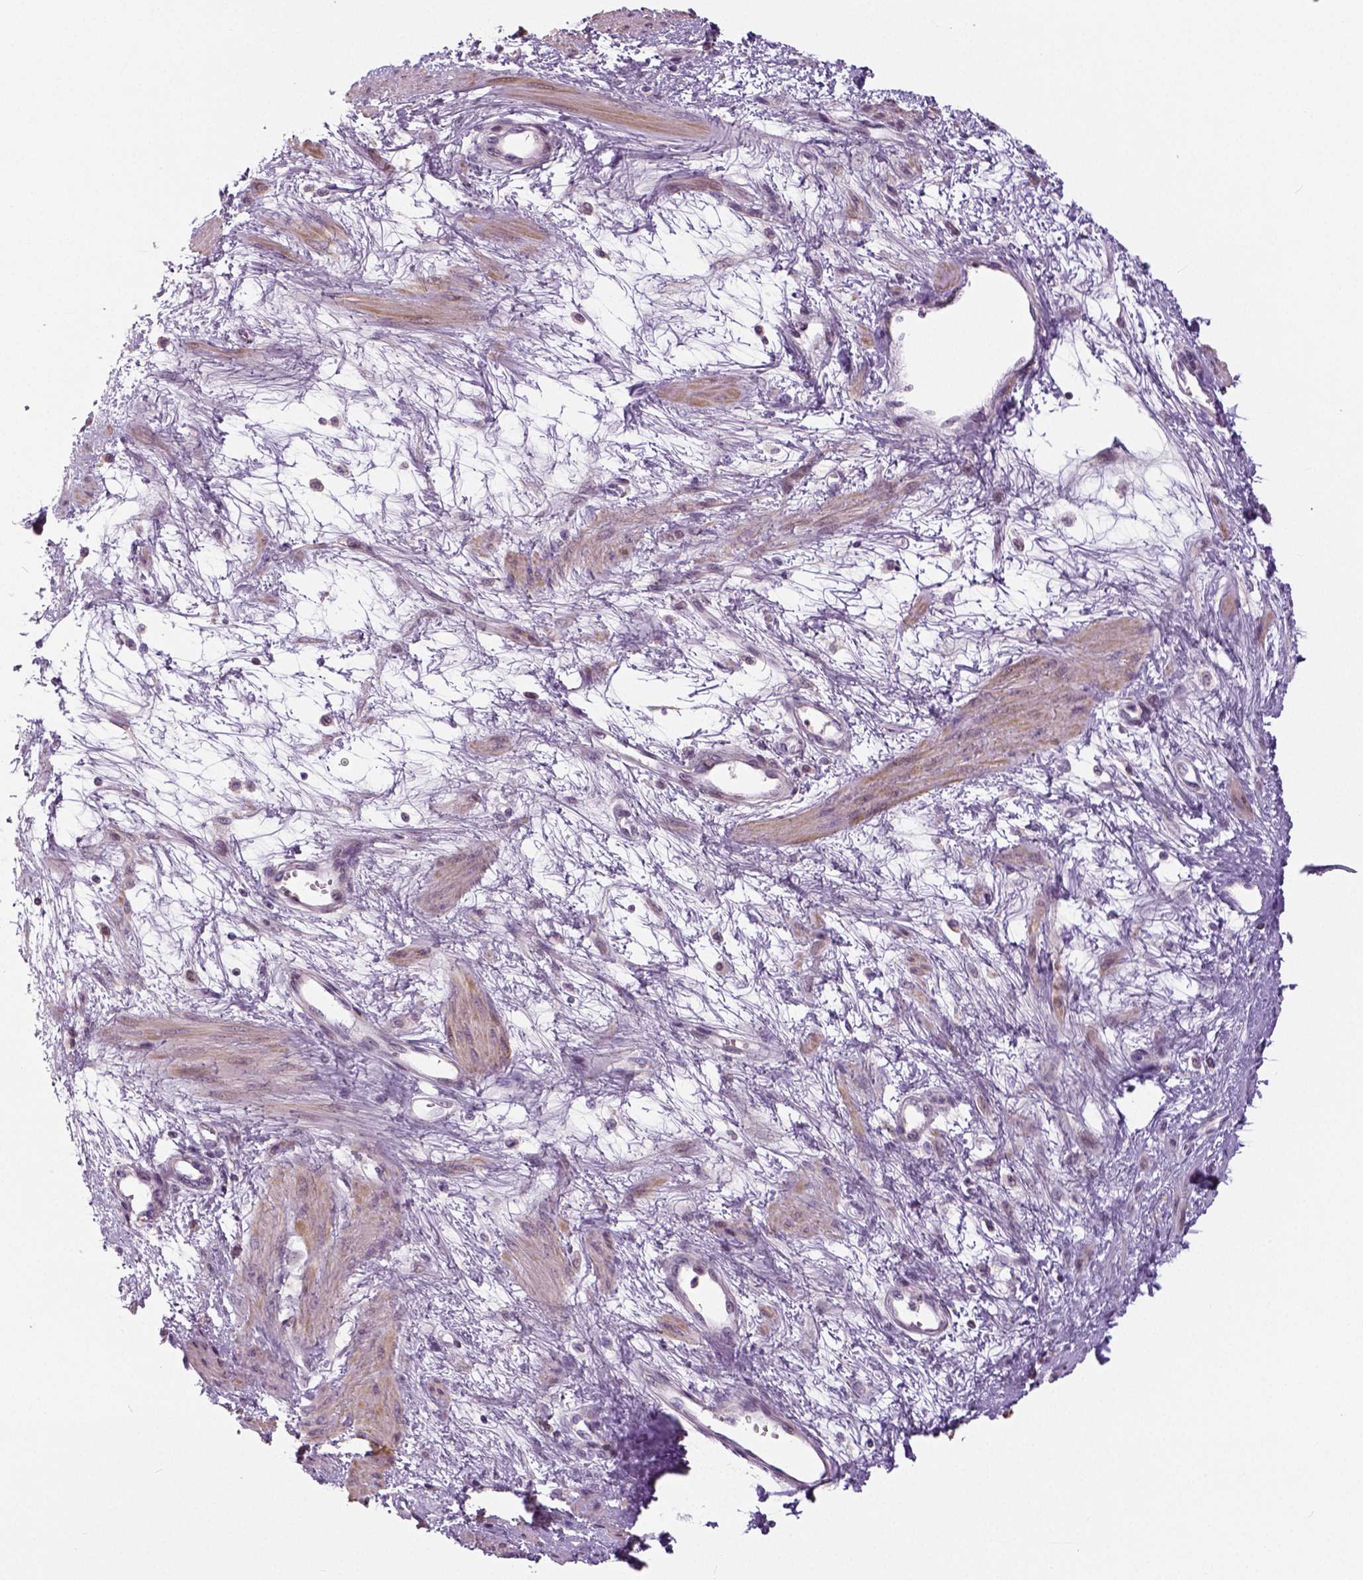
{"staining": {"intensity": "weak", "quantity": "25%-75%", "location": "cytoplasmic/membranous"}, "tissue": "smooth muscle", "cell_type": "Smooth muscle cells", "image_type": "normal", "snomed": [{"axis": "morphology", "description": "Normal tissue, NOS"}, {"axis": "topography", "description": "Smooth muscle"}, {"axis": "topography", "description": "Uterus"}], "caption": "Protein analysis of benign smooth muscle demonstrates weak cytoplasmic/membranous positivity in approximately 25%-75% of smooth muscle cells.", "gene": "NECAB1", "patient": {"sex": "female", "age": 39}}